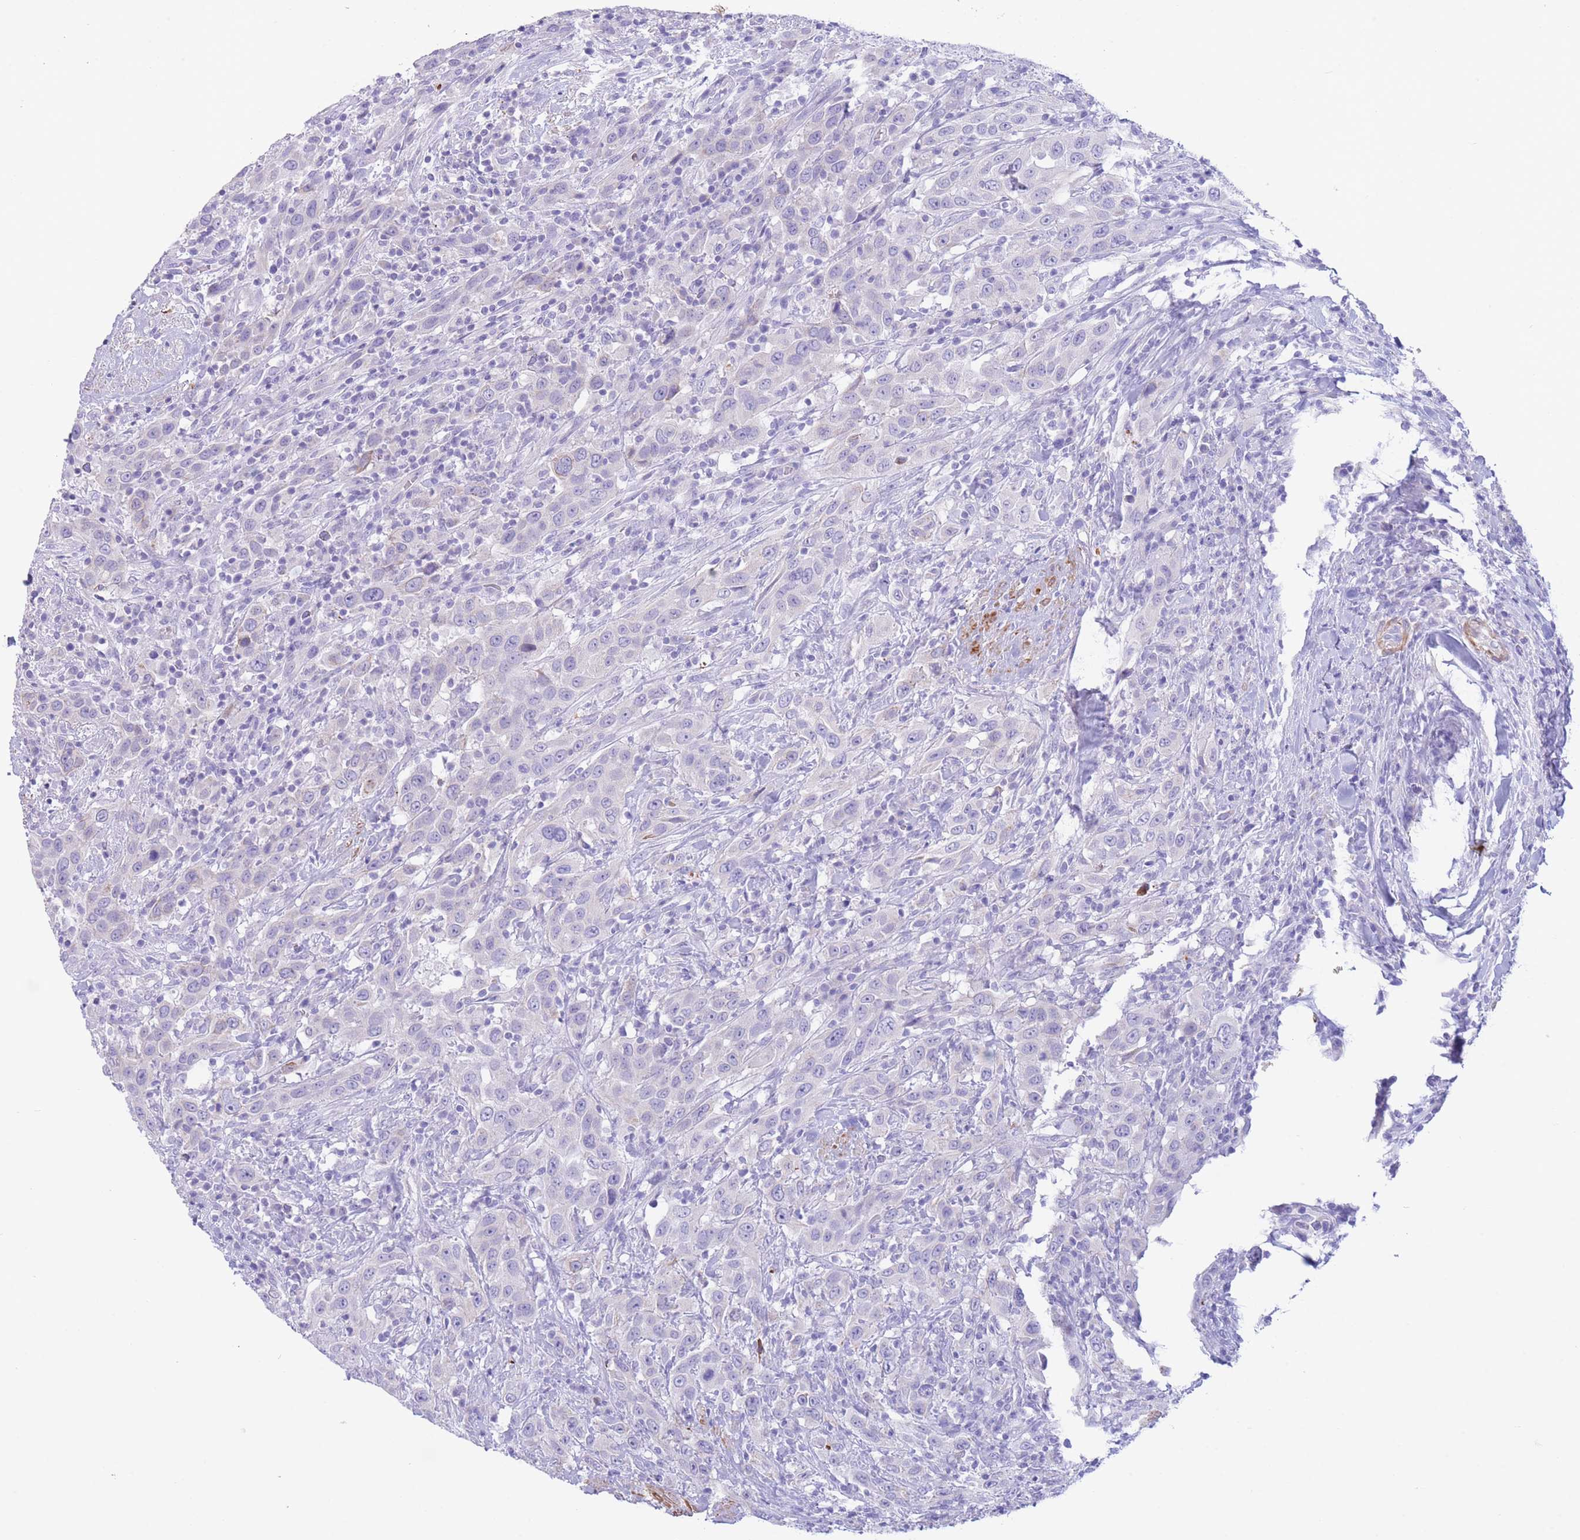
{"staining": {"intensity": "negative", "quantity": "none", "location": "none"}, "tissue": "urothelial cancer", "cell_type": "Tumor cells", "image_type": "cancer", "snomed": [{"axis": "morphology", "description": "Urothelial carcinoma, High grade"}, {"axis": "topography", "description": "Urinary bladder"}], "caption": "This is a image of immunohistochemistry (IHC) staining of urothelial cancer, which shows no positivity in tumor cells. (DAB (3,3'-diaminobenzidine) immunohistochemistry (IHC) visualized using brightfield microscopy, high magnification).", "gene": "VWA8", "patient": {"sex": "male", "age": 61}}